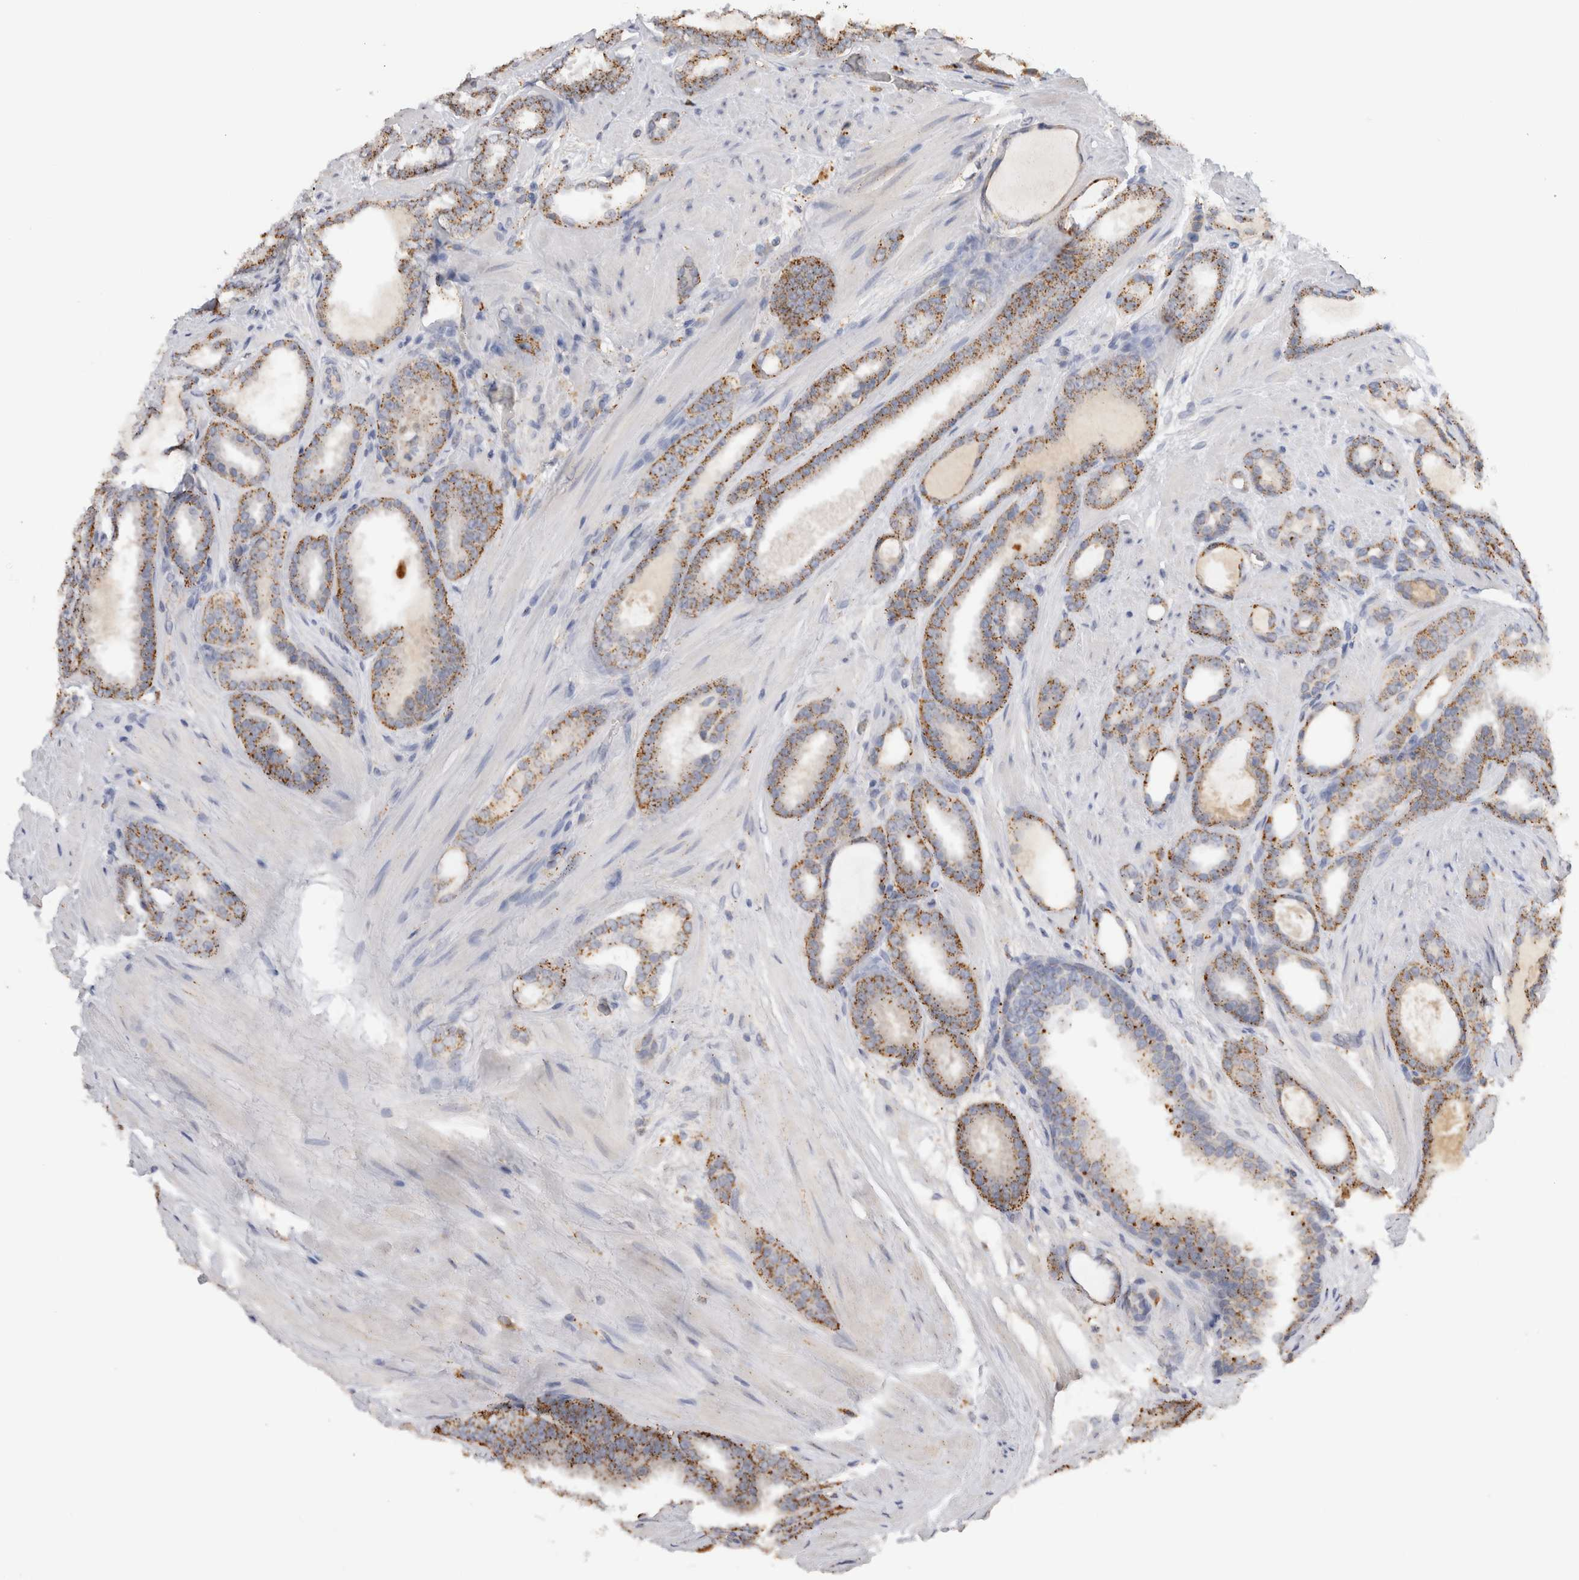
{"staining": {"intensity": "moderate", "quantity": ">75%", "location": "cytoplasmic/membranous"}, "tissue": "prostate cancer", "cell_type": "Tumor cells", "image_type": "cancer", "snomed": [{"axis": "morphology", "description": "Adenocarcinoma, High grade"}, {"axis": "topography", "description": "Prostate"}], "caption": "High-magnification brightfield microscopy of prostate cancer (high-grade adenocarcinoma) stained with DAB (3,3'-diaminobenzidine) (brown) and counterstained with hematoxylin (blue). tumor cells exhibit moderate cytoplasmic/membranous positivity is seen in about>75% of cells.", "gene": "GNS", "patient": {"sex": "male", "age": 60}}